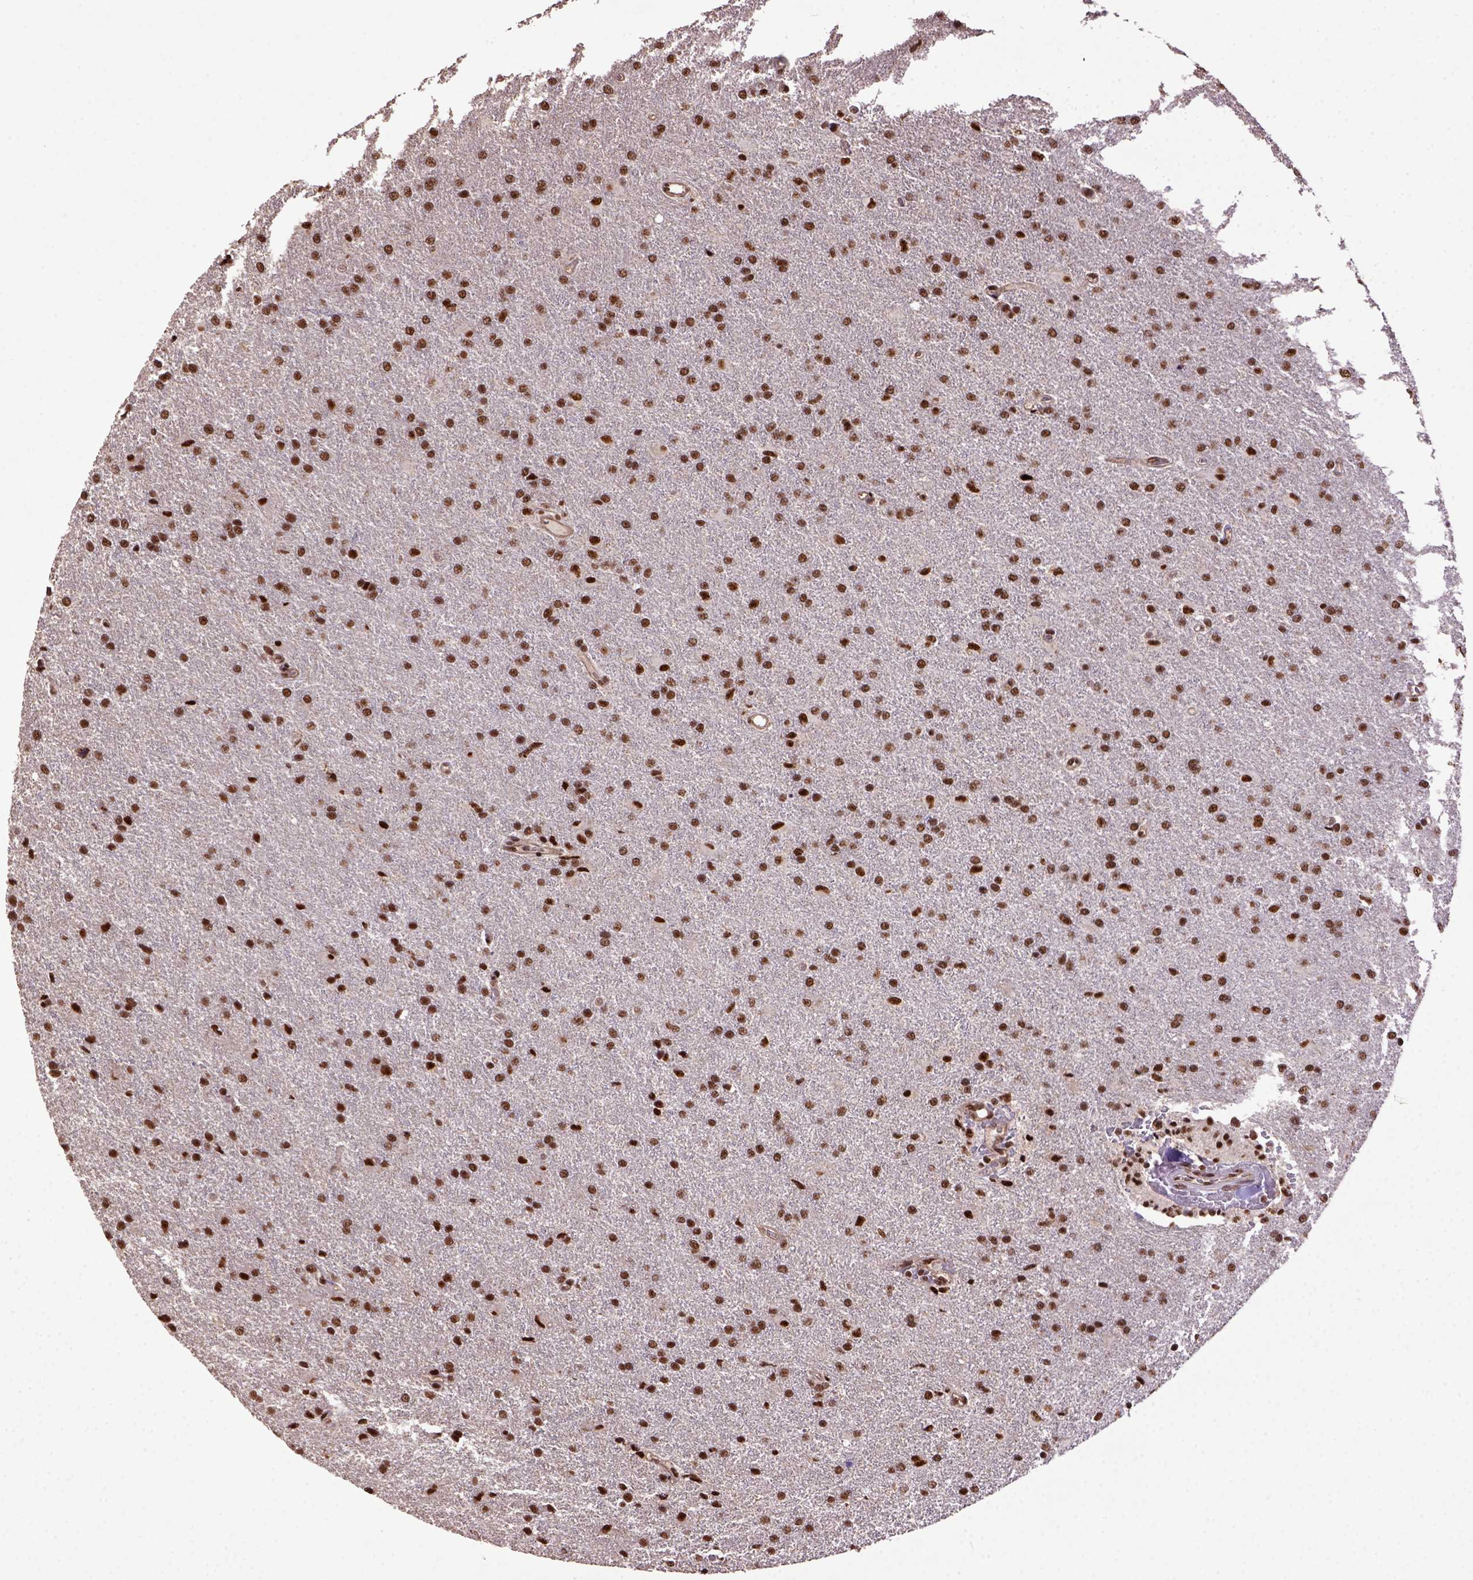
{"staining": {"intensity": "strong", "quantity": ">75%", "location": "nuclear"}, "tissue": "glioma", "cell_type": "Tumor cells", "image_type": "cancer", "snomed": [{"axis": "morphology", "description": "Glioma, malignant, High grade"}, {"axis": "topography", "description": "Brain"}], "caption": "A high-resolution image shows immunohistochemistry staining of malignant glioma (high-grade), which exhibits strong nuclear staining in approximately >75% of tumor cells.", "gene": "PPIG", "patient": {"sex": "male", "age": 68}}